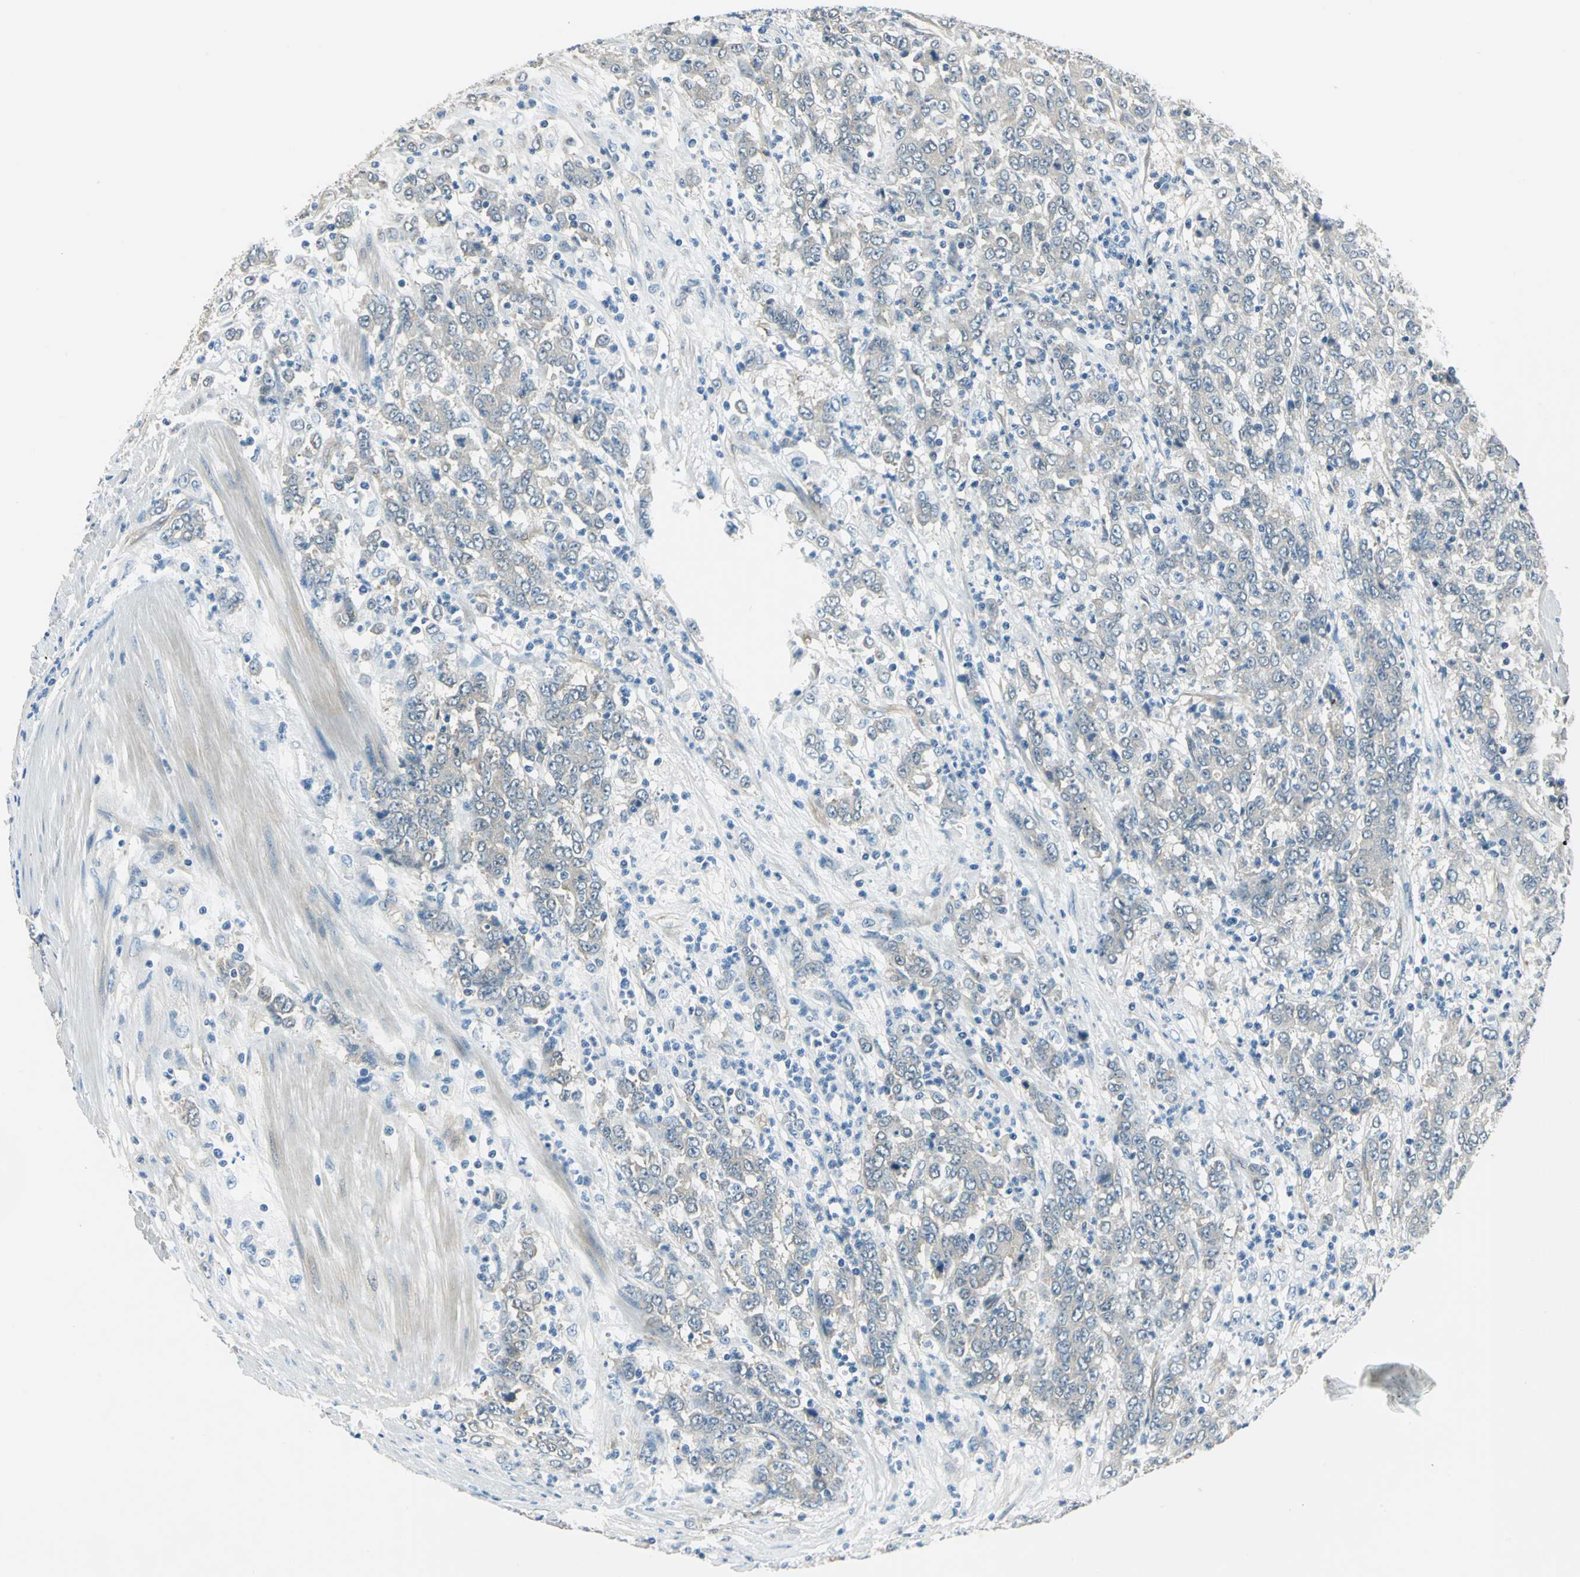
{"staining": {"intensity": "negative", "quantity": "none", "location": "none"}, "tissue": "stomach cancer", "cell_type": "Tumor cells", "image_type": "cancer", "snomed": [{"axis": "morphology", "description": "Adenocarcinoma, NOS"}, {"axis": "topography", "description": "Stomach, lower"}], "caption": "Tumor cells are negative for brown protein staining in stomach adenocarcinoma.", "gene": "CDC42EP1", "patient": {"sex": "female", "age": 71}}